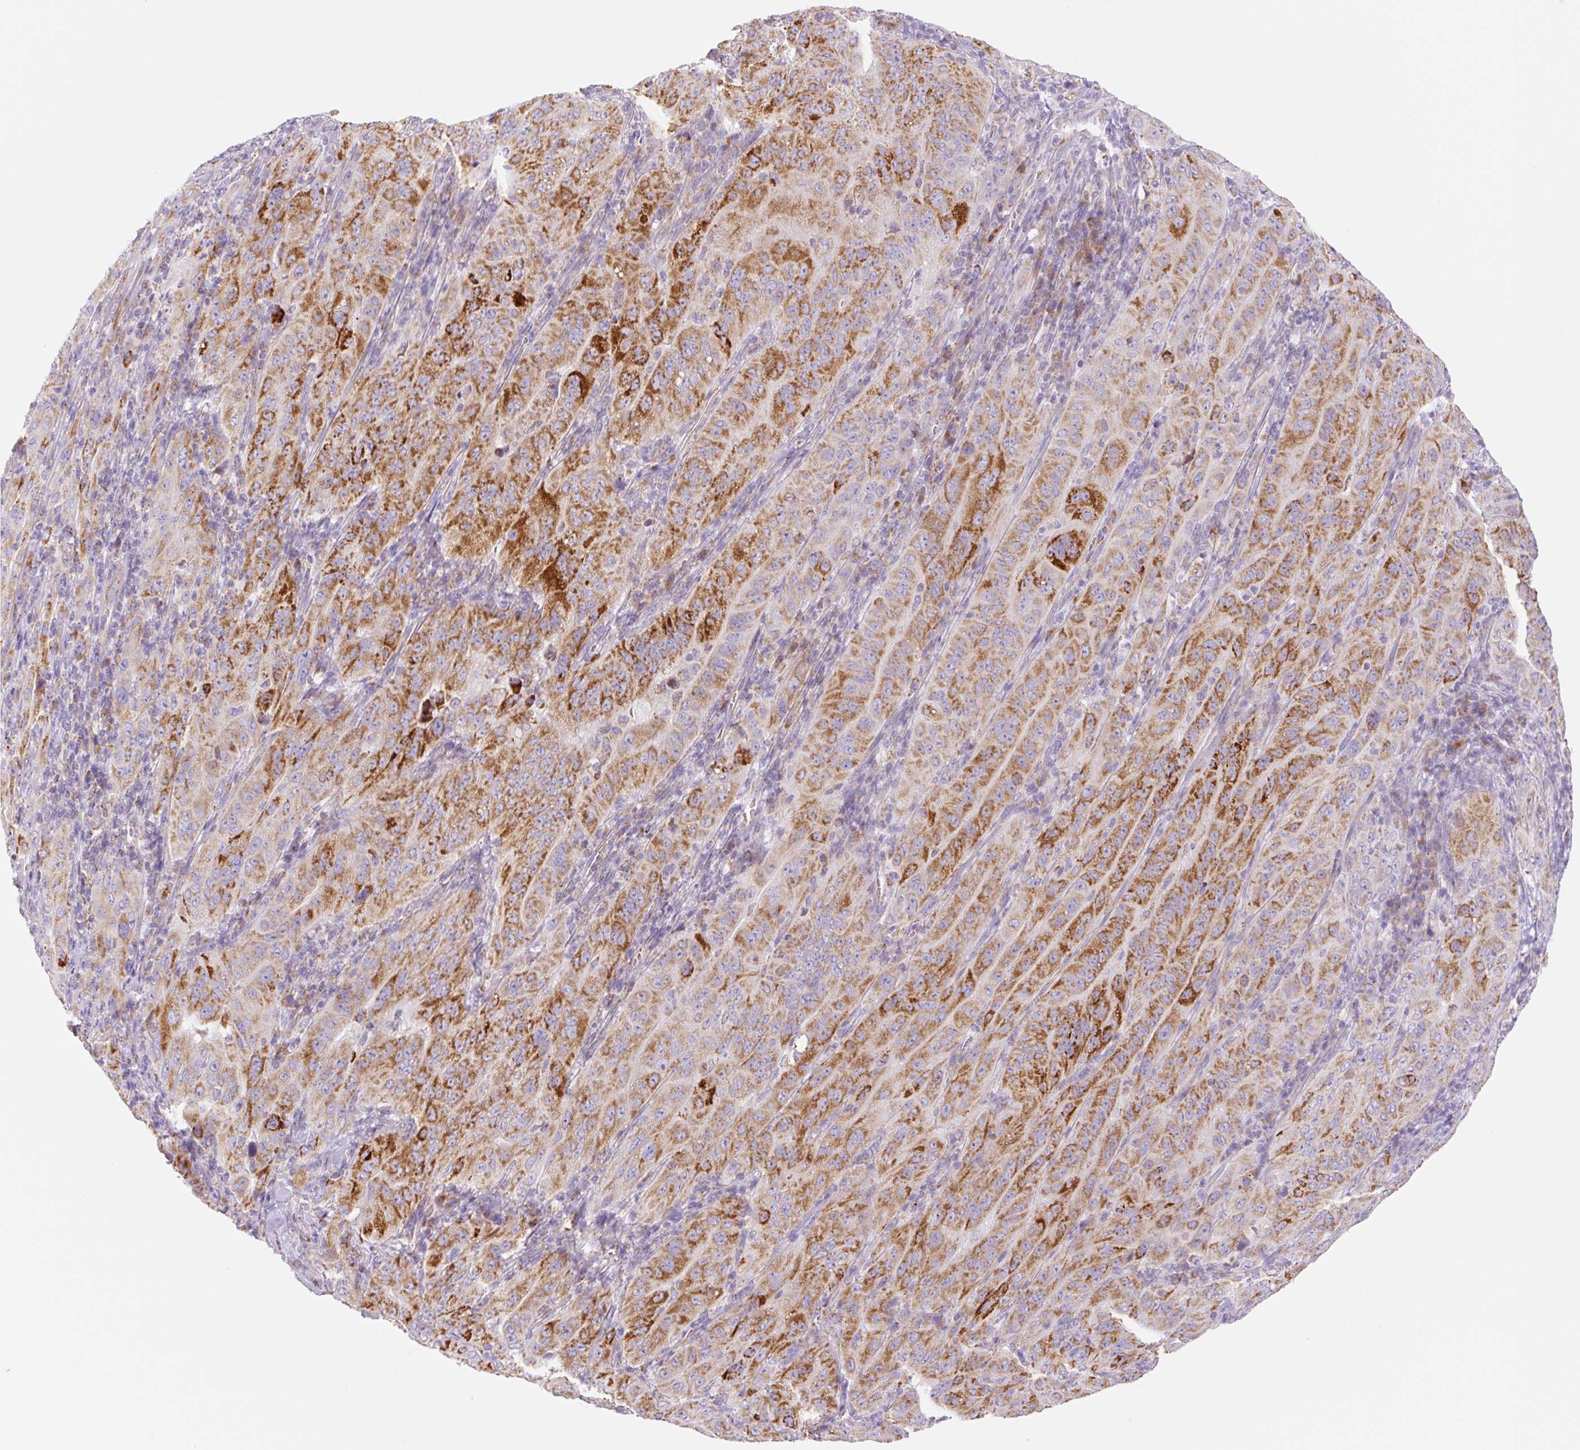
{"staining": {"intensity": "strong", "quantity": "25%-75%", "location": "cytoplasmic/membranous"}, "tissue": "pancreatic cancer", "cell_type": "Tumor cells", "image_type": "cancer", "snomed": [{"axis": "morphology", "description": "Adenocarcinoma, NOS"}, {"axis": "topography", "description": "Pancreas"}], "caption": "A high-resolution image shows immunohistochemistry staining of pancreatic adenocarcinoma, which shows strong cytoplasmic/membranous expression in approximately 25%-75% of tumor cells.", "gene": "ETNK2", "patient": {"sex": "male", "age": 63}}